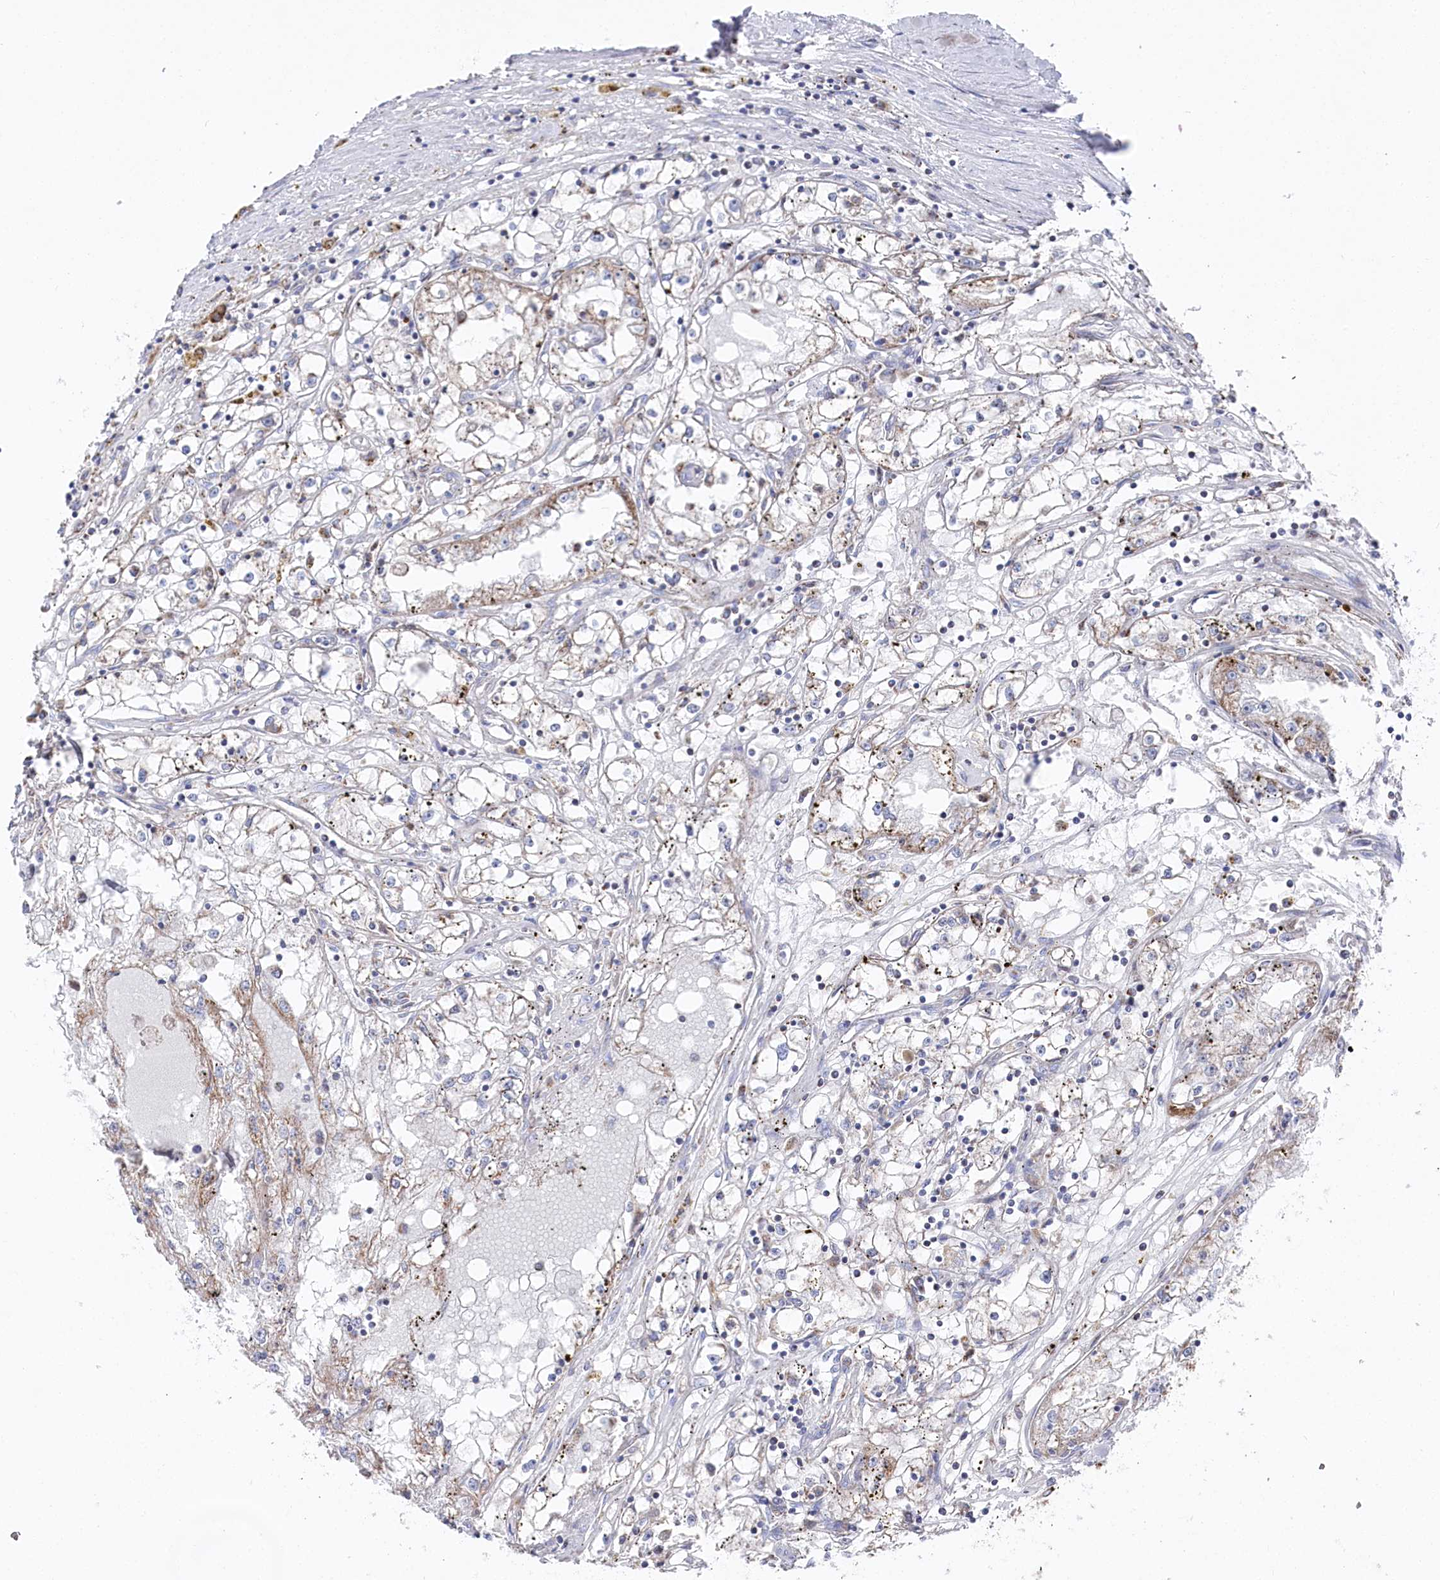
{"staining": {"intensity": "weak", "quantity": "25%-75%", "location": "cytoplasmic/membranous"}, "tissue": "renal cancer", "cell_type": "Tumor cells", "image_type": "cancer", "snomed": [{"axis": "morphology", "description": "Adenocarcinoma, NOS"}, {"axis": "topography", "description": "Kidney"}], "caption": "Immunohistochemical staining of human renal cancer (adenocarcinoma) exhibits low levels of weak cytoplasmic/membranous staining in approximately 25%-75% of tumor cells.", "gene": "GLS2", "patient": {"sex": "male", "age": 56}}